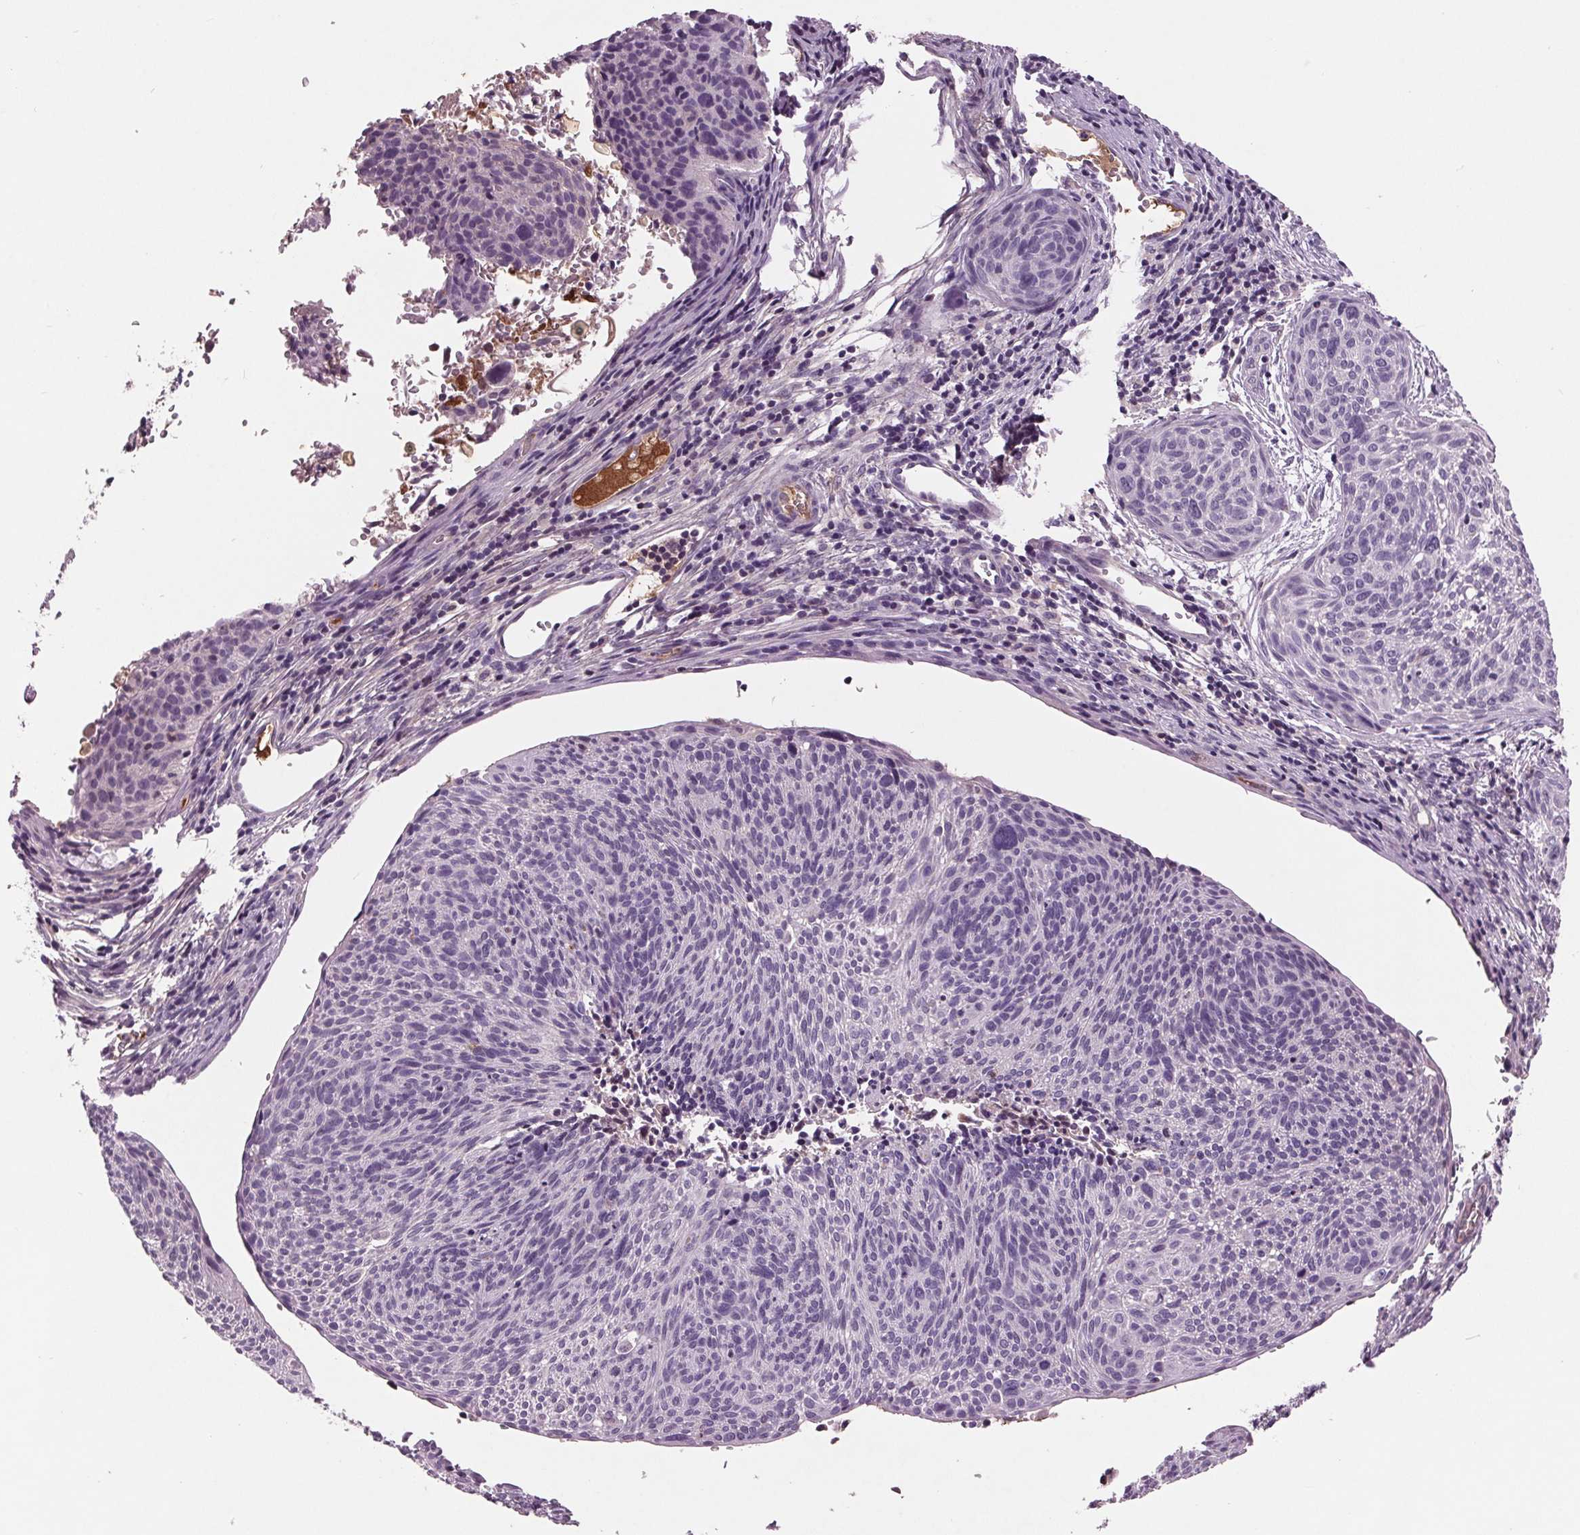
{"staining": {"intensity": "negative", "quantity": "none", "location": "none"}, "tissue": "cervical cancer", "cell_type": "Tumor cells", "image_type": "cancer", "snomed": [{"axis": "morphology", "description": "Squamous cell carcinoma, NOS"}, {"axis": "topography", "description": "Cervix"}], "caption": "DAB immunohistochemical staining of cervical squamous cell carcinoma demonstrates no significant staining in tumor cells.", "gene": "C6", "patient": {"sex": "female", "age": 49}}